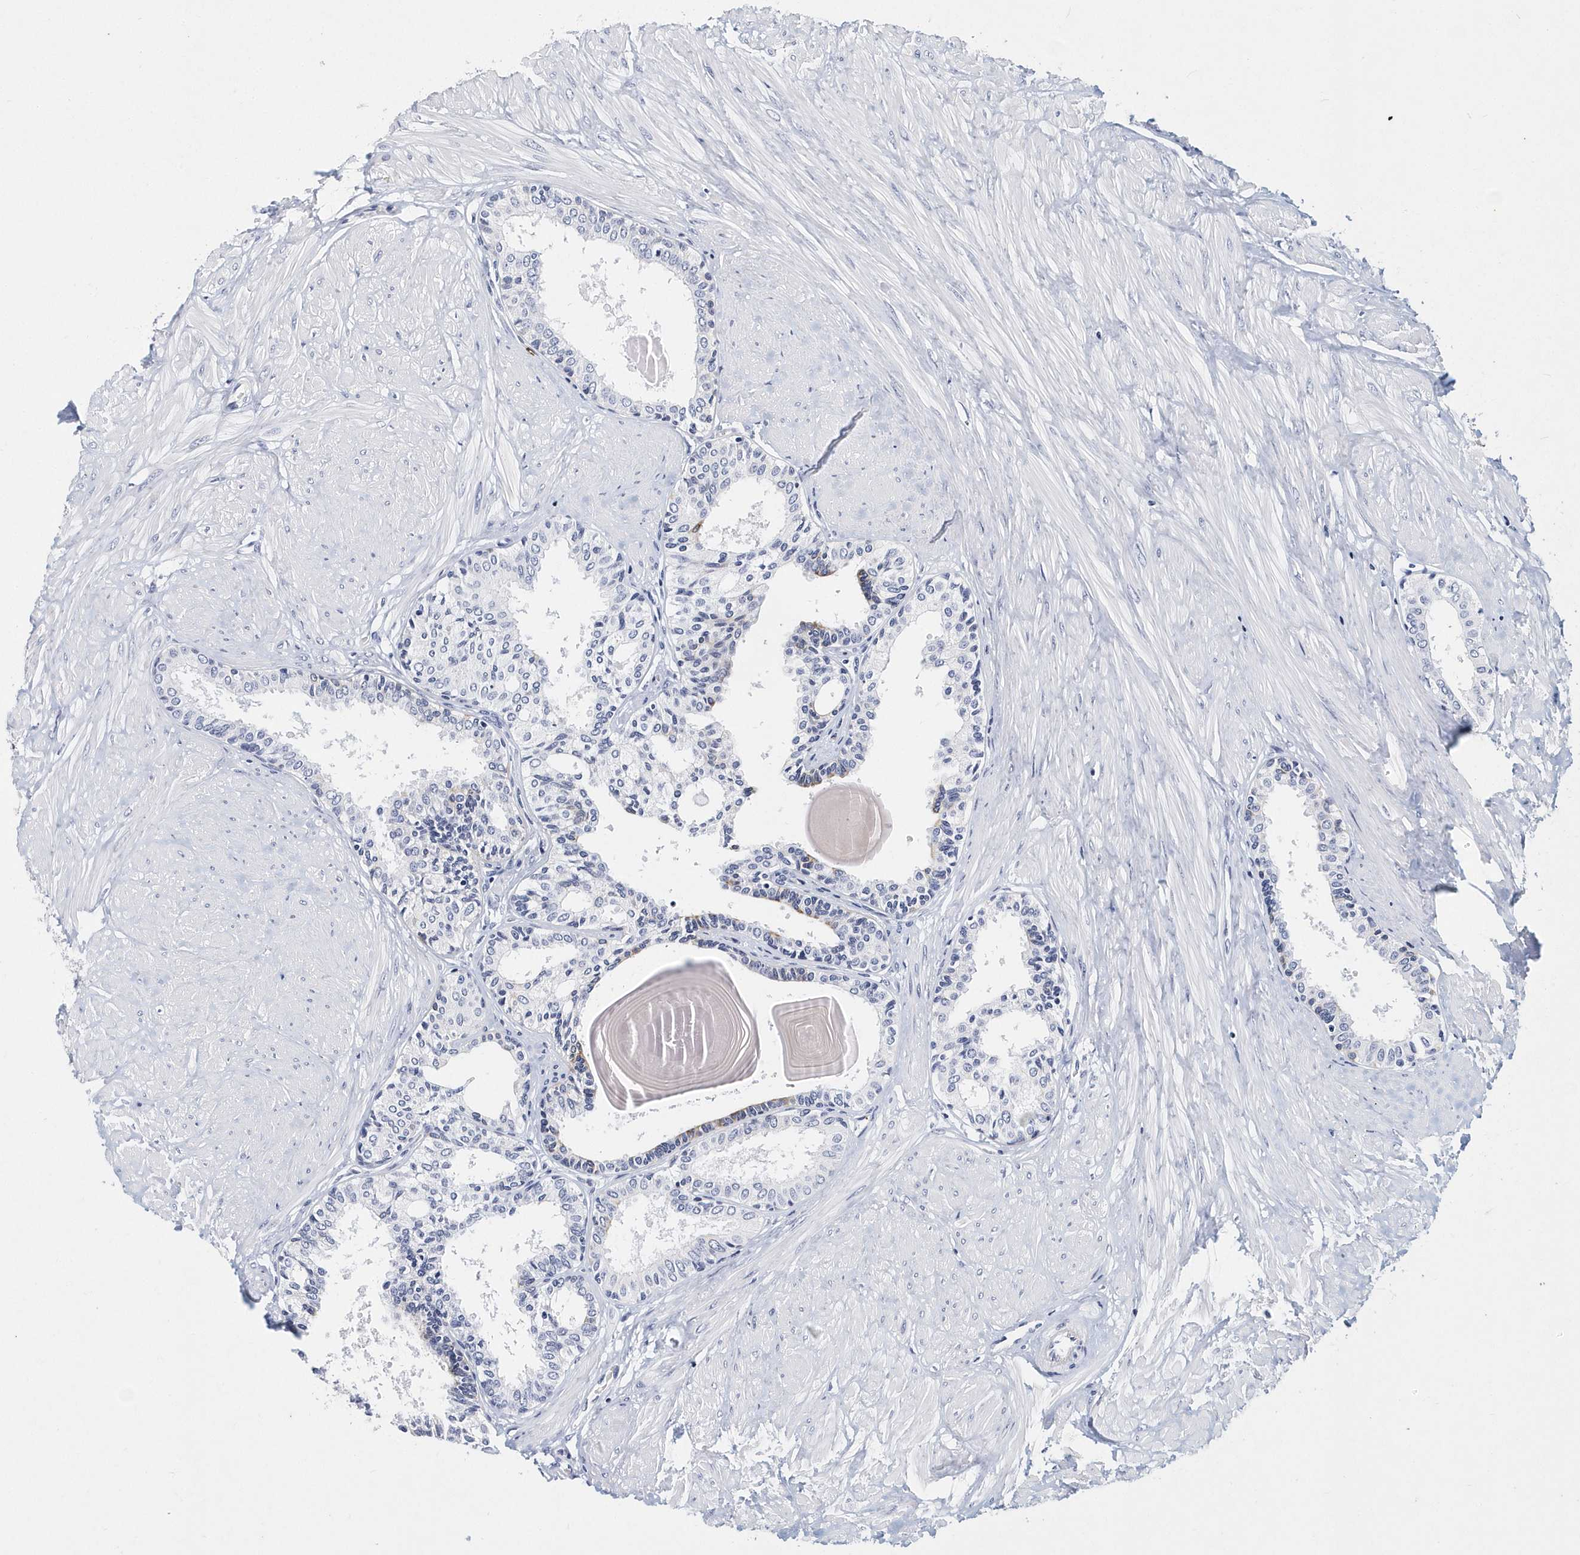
{"staining": {"intensity": "negative", "quantity": "none", "location": "none"}, "tissue": "prostate", "cell_type": "Glandular cells", "image_type": "normal", "snomed": [{"axis": "morphology", "description": "Normal tissue, NOS"}, {"axis": "topography", "description": "Prostate"}], "caption": "Immunohistochemistry (IHC) histopathology image of benign prostate: human prostate stained with DAB (3,3'-diaminobenzidine) exhibits no significant protein positivity in glandular cells.", "gene": "ITGA2B", "patient": {"sex": "male", "age": 48}}